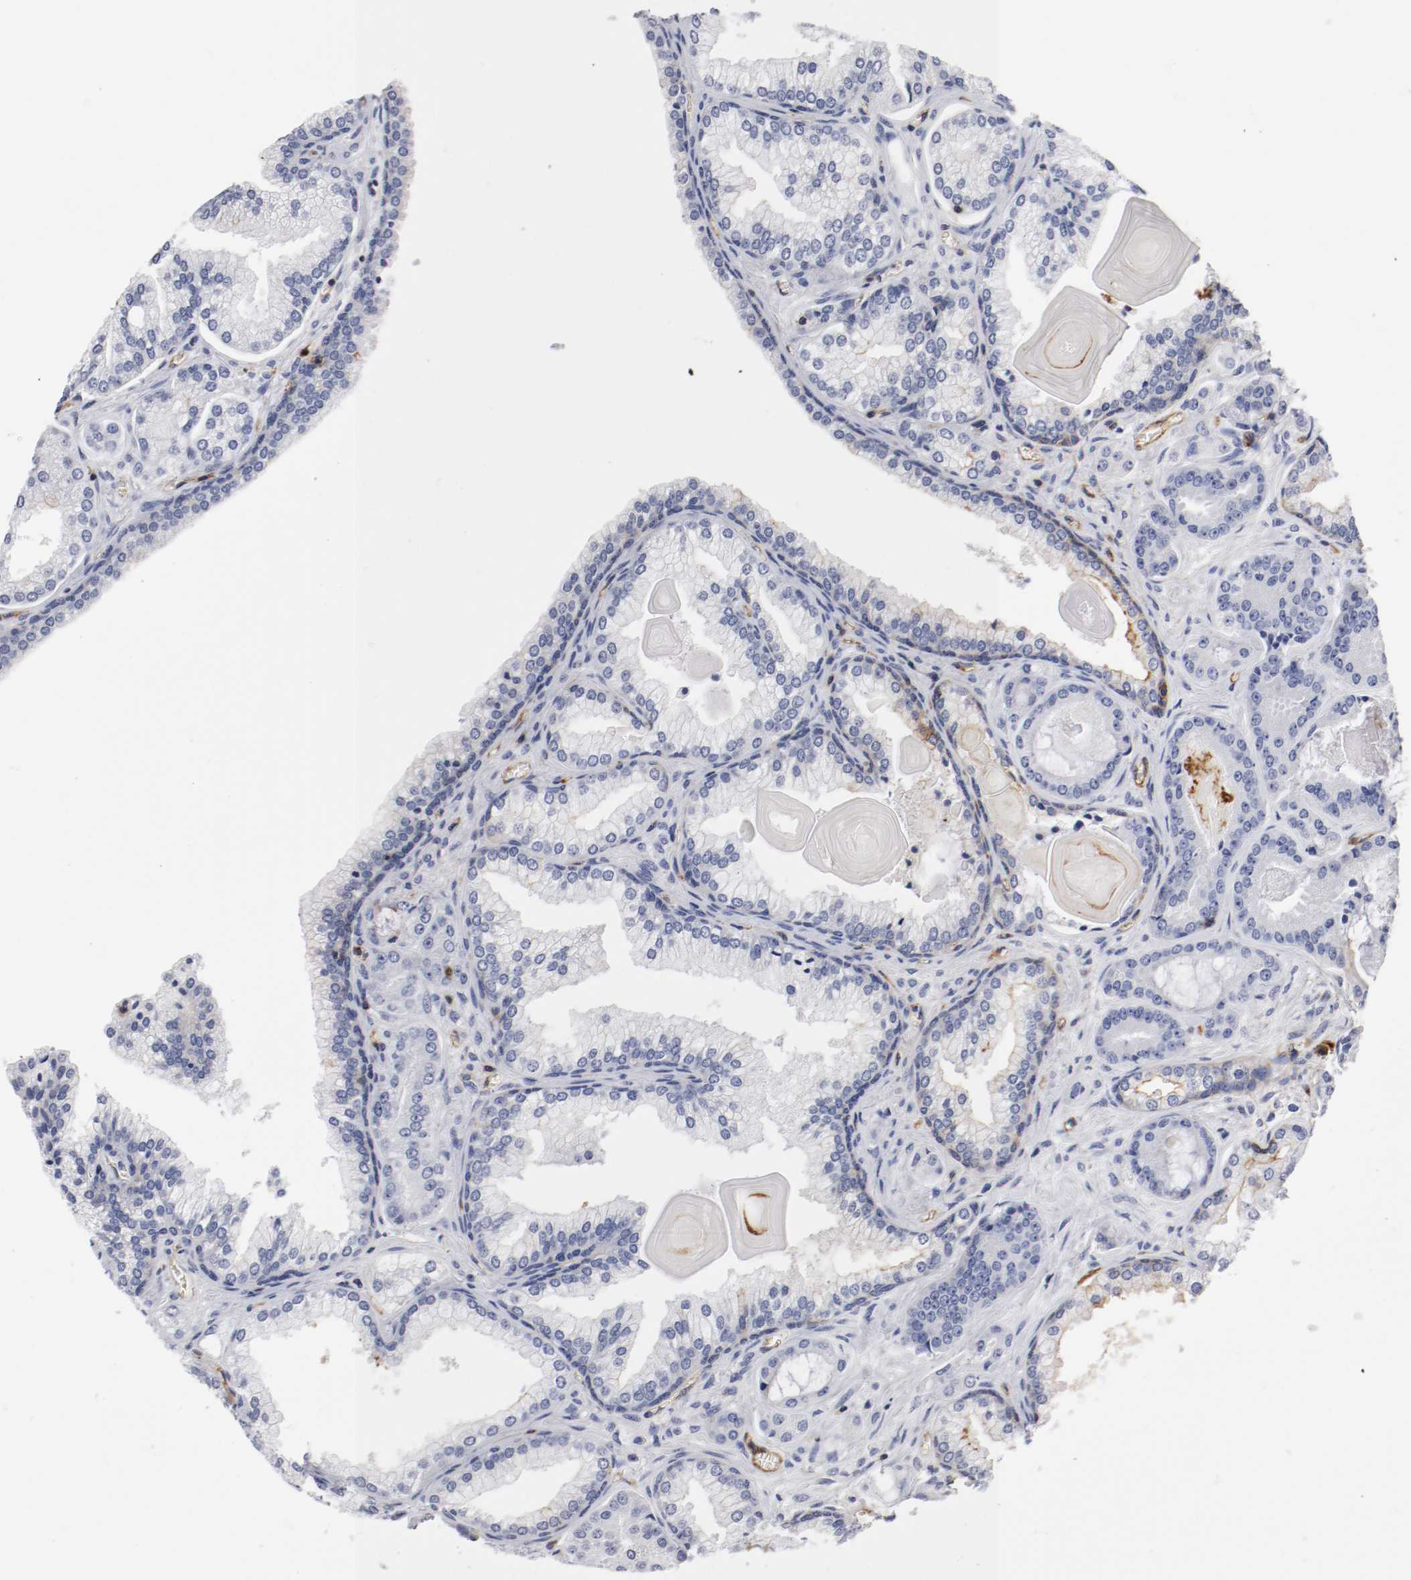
{"staining": {"intensity": "weak", "quantity": "<25%", "location": "cytoplasmic/membranous"}, "tissue": "prostate cancer", "cell_type": "Tumor cells", "image_type": "cancer", "snomed": [{"axis": "morphology", "description": "Adenocarcinoma, Low grade"}, {"axis": "topography", "description": "Prostate"}], "caption": "Immunohistochemistry (IHC) micrograph of adenocarcinoma (low-grade) (prostate) stained for a protein (brown), which demonstrates no staining in tumor cells. (Stains: DAB (3,3'-diaminobenzidine) immunohistochemistry with hematoxylin counter stain, Microscopy: brightfield microscopy at high magnification).", "gene": "IFITM1", "patient": {"sex": "male", "age": 59}}